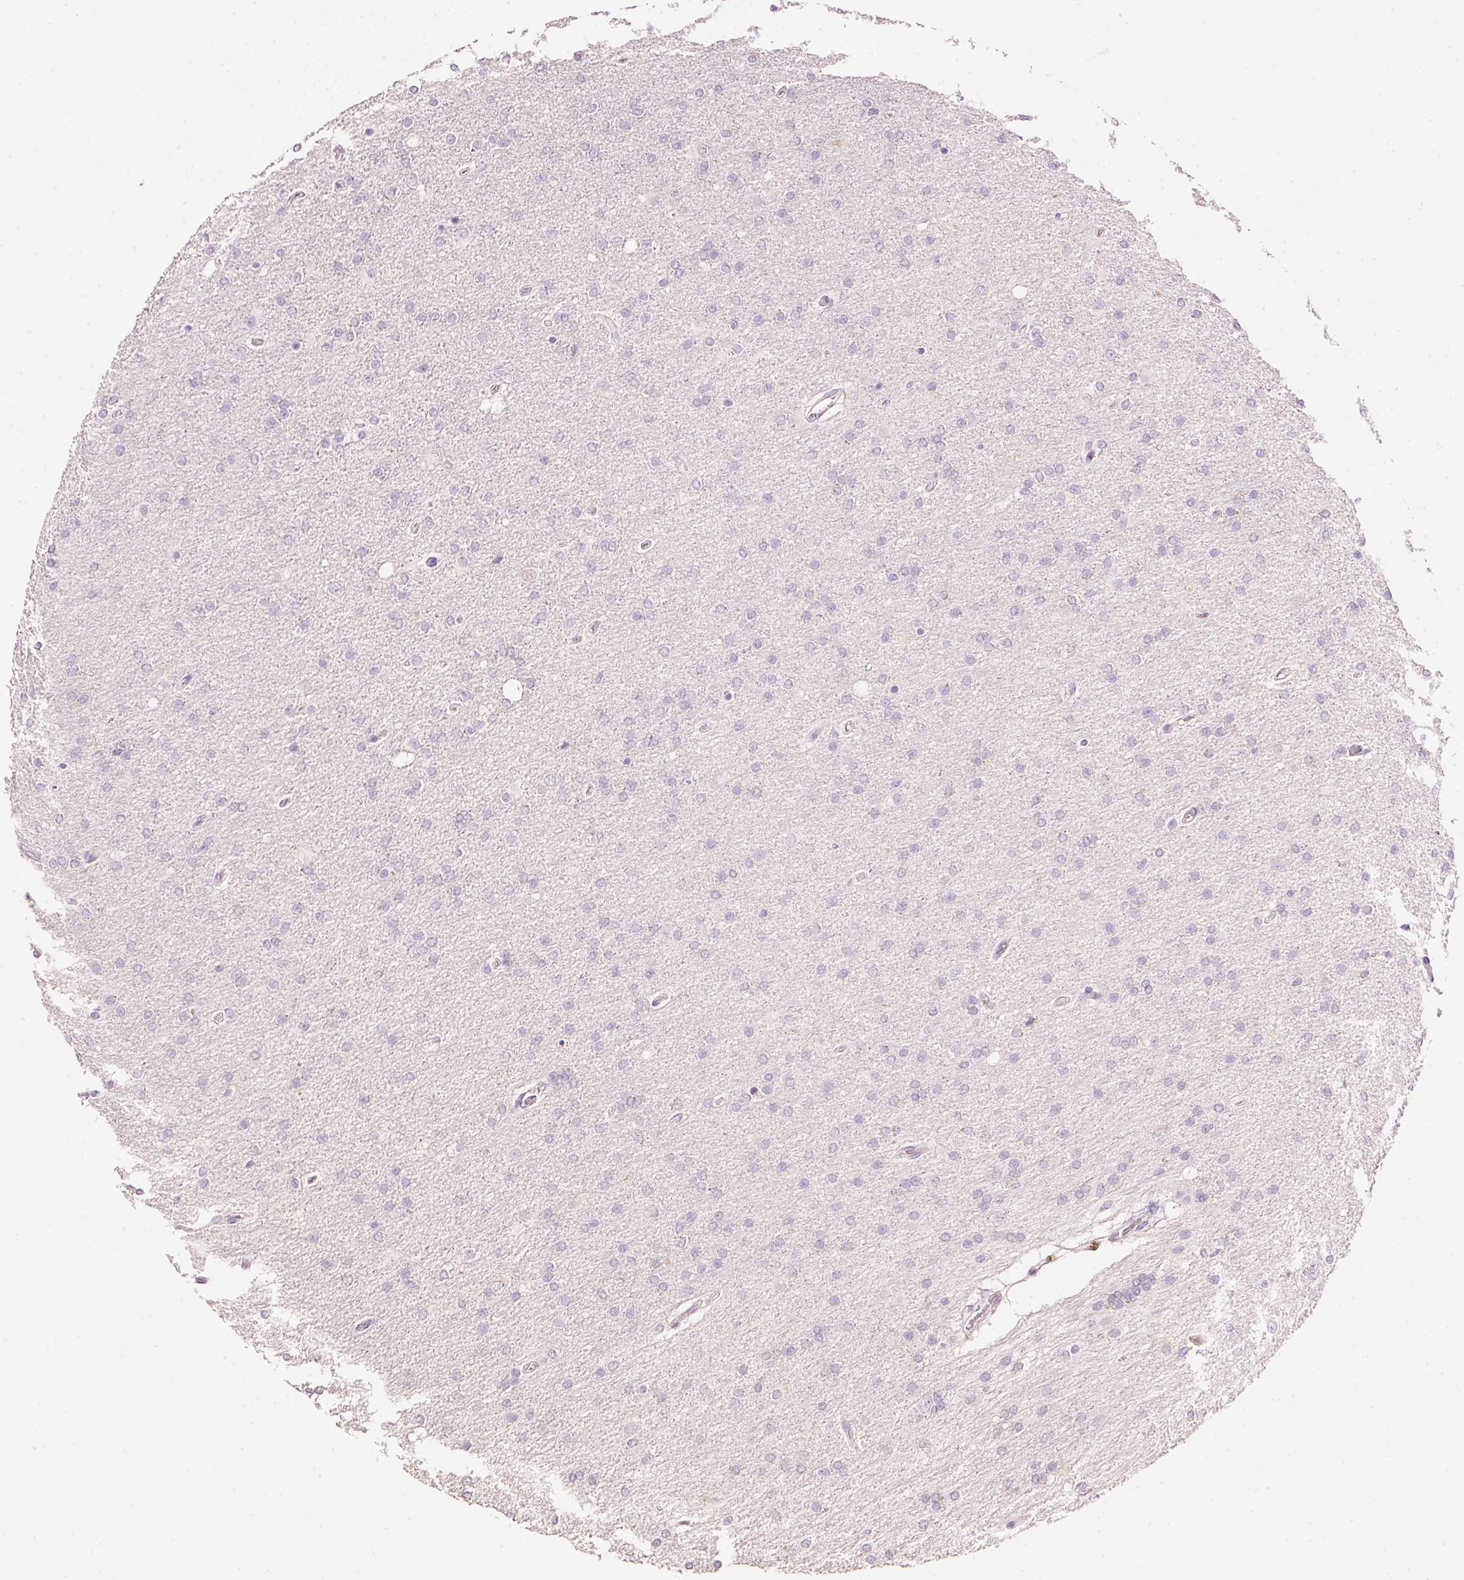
{"staining": {"intensity": "negative", "quantity": "none", "location": "none"}, "tissue": "glioma", "cell_type": "Tumor cells", "image_type": "cancer", "snomed": [{"axis": "morphology", "description": "Glioma, malignant, High grade"}, {"axis": "topography", "description": "Cerebral cortex"}], "caption": "The IHC photomicrograph has no significant staining in tumor cells of glioma tissue. Brightfield microscopy of immunohistochemistry stained with DAB (brown) and hematoxylin (blue), captured at high magnification.", "gene": "IGFBP1", "patient": {"sex": "male", "age": 70}}